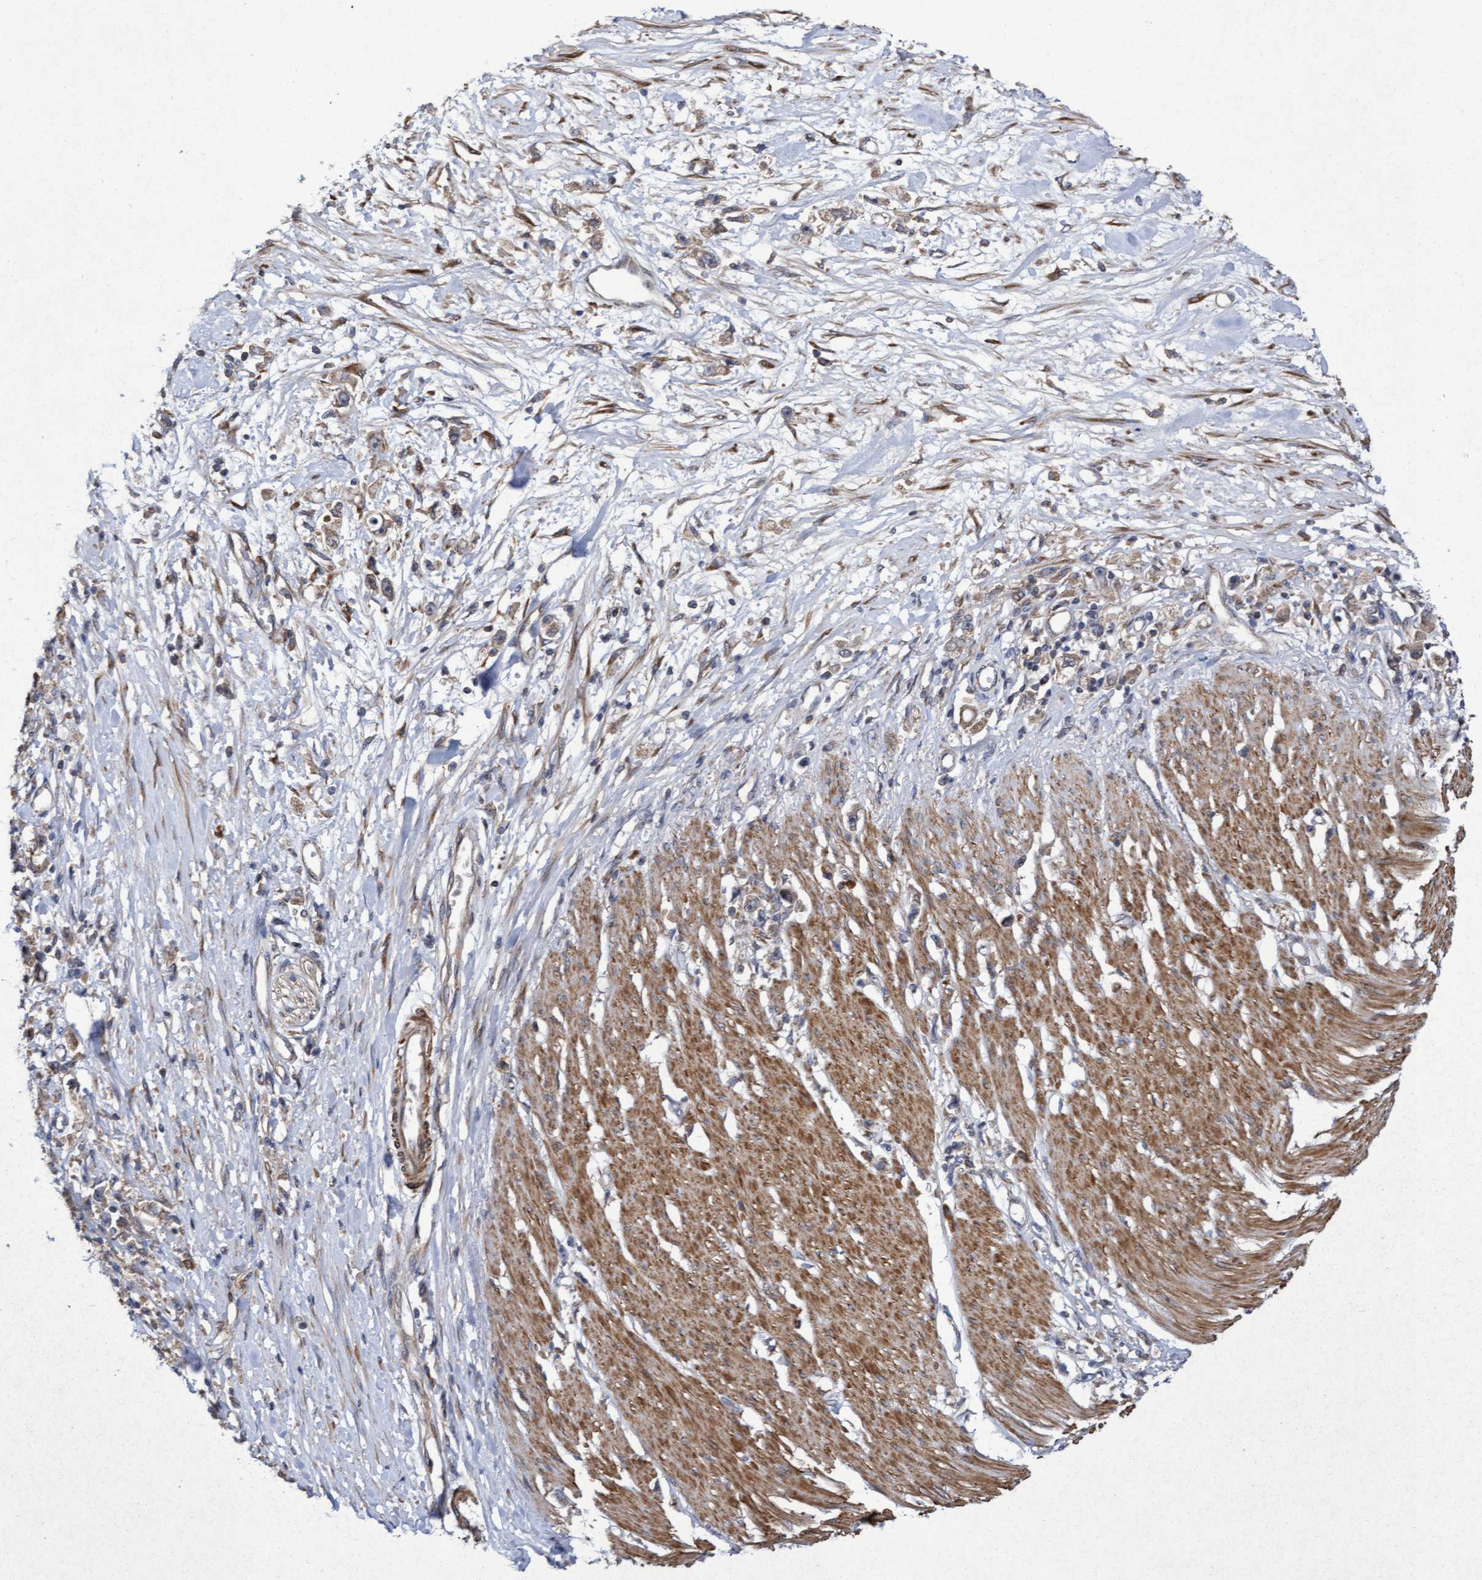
{"staining": {"intensity": "moderate", "quantity": ">75%", "location": "cytoplasmic/membranous"}, "tissue": "stomach cancer", "cell_type": "Tumor cells", "image_type": "cancer", "snomed": [{"axis": "morphology", "description": "Adenocarcinoma, NOS"}, {"axis": "topography", "description": "Stomach"}], "caption": "Adenocarcinoma (stomach) tissue exhibits moderate cytoplasmic/membranous expression in about >75% of tumor cells, visualized by immunohistochemistry. (DAB = brown stain, brightfield microscopy at high magnification).", "gene": "ELP5", "patient": {"sex": "female", "age": 59}}